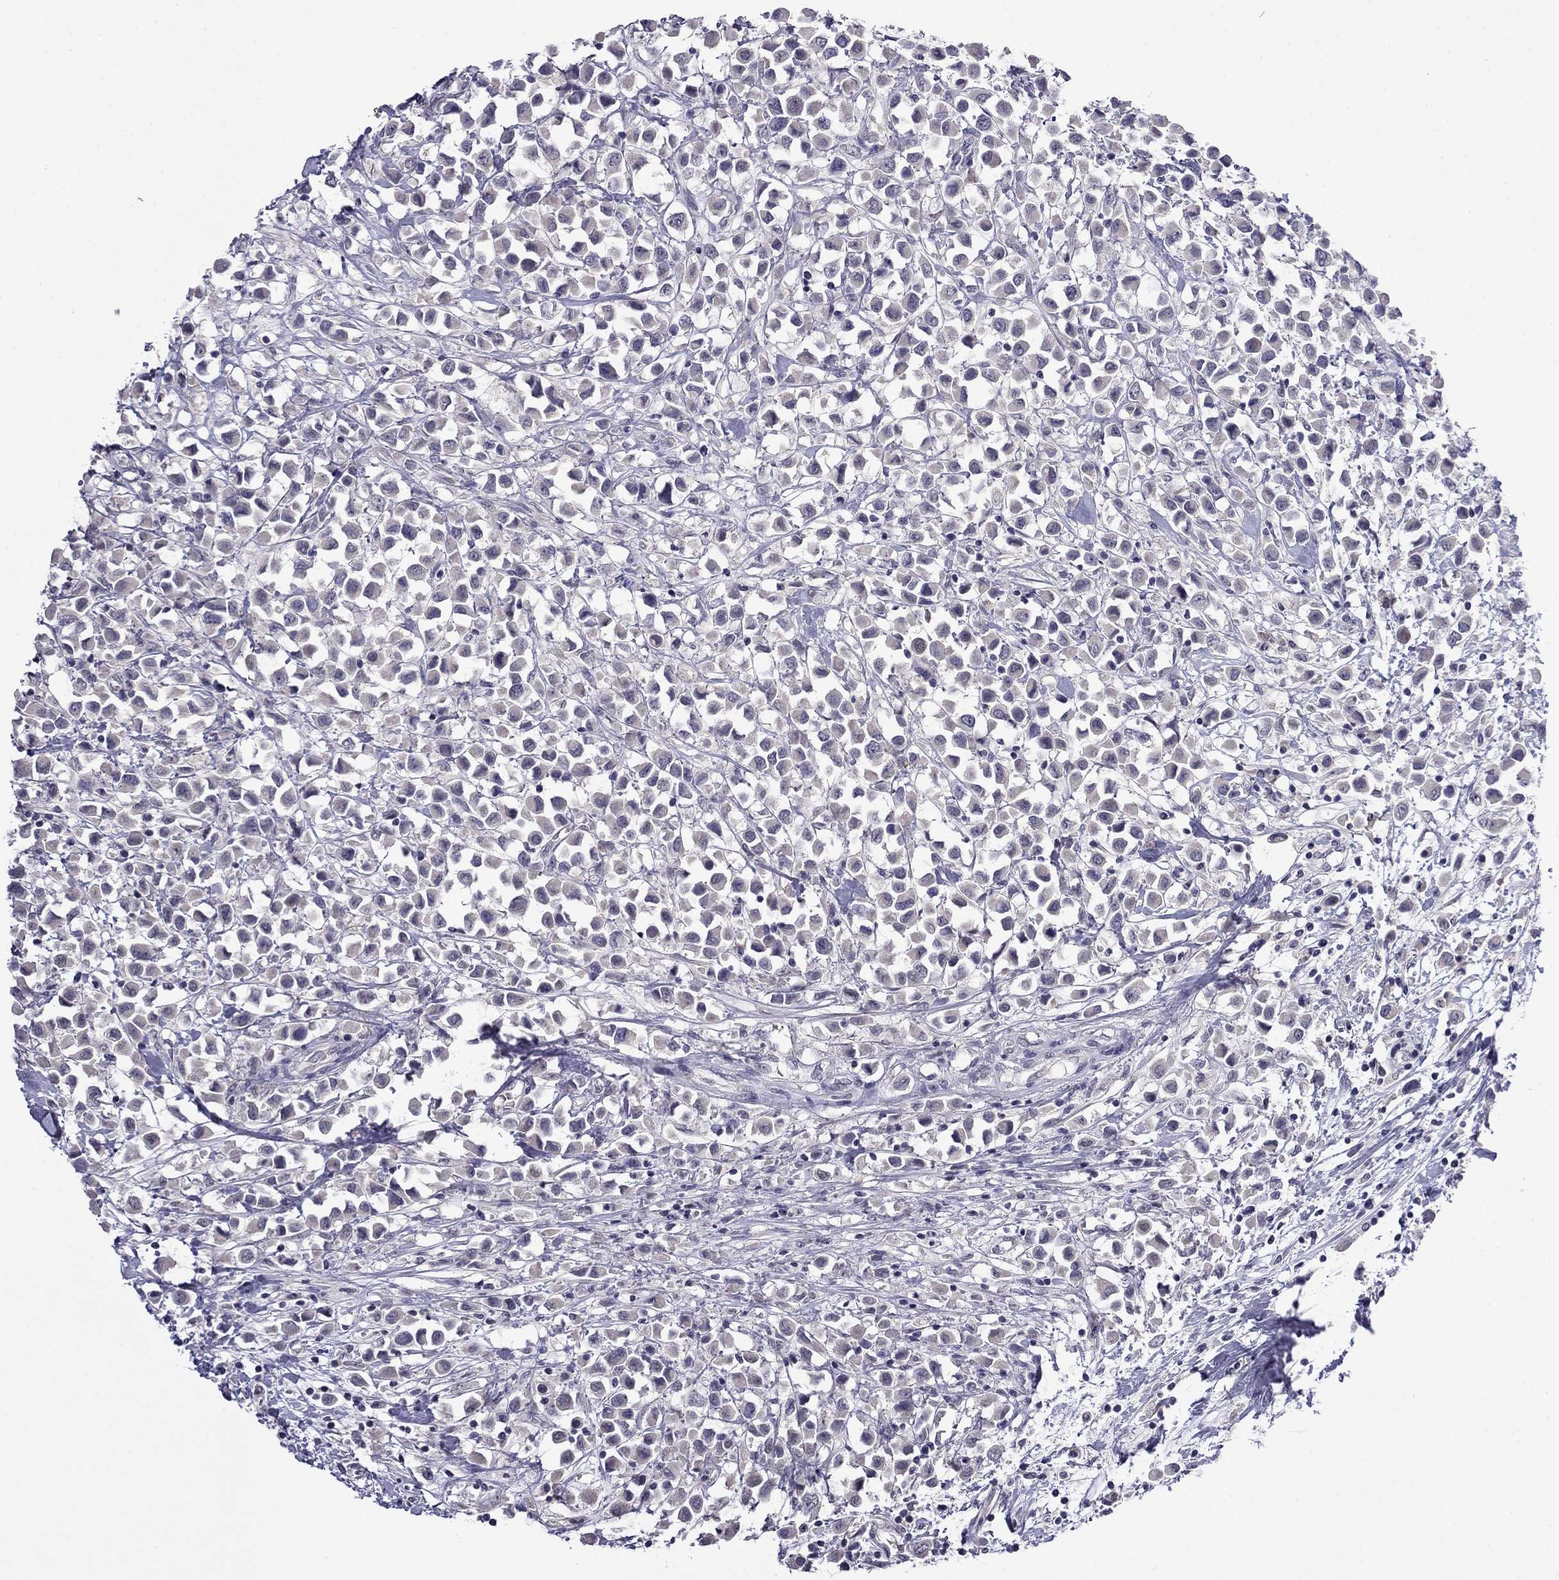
{"staining": {"intensity": "negative", "quantity": "none", "location": "none"}, "tissue": "breast cancer", "cell_type": "Tumor cells", "image_type": "cancer", "snomed": [{"axis": "morphology", "description": "Duct carcinoma"}, {"axis": "topography", "description": "Breast"}], "caption": "Immunohistochemistry micrograph of human breast cancer stained for a protein (brown), which reveals no positivity in tumor cells.", "gene": "STAR", "patient": {"sex": "female", "age": 61}}